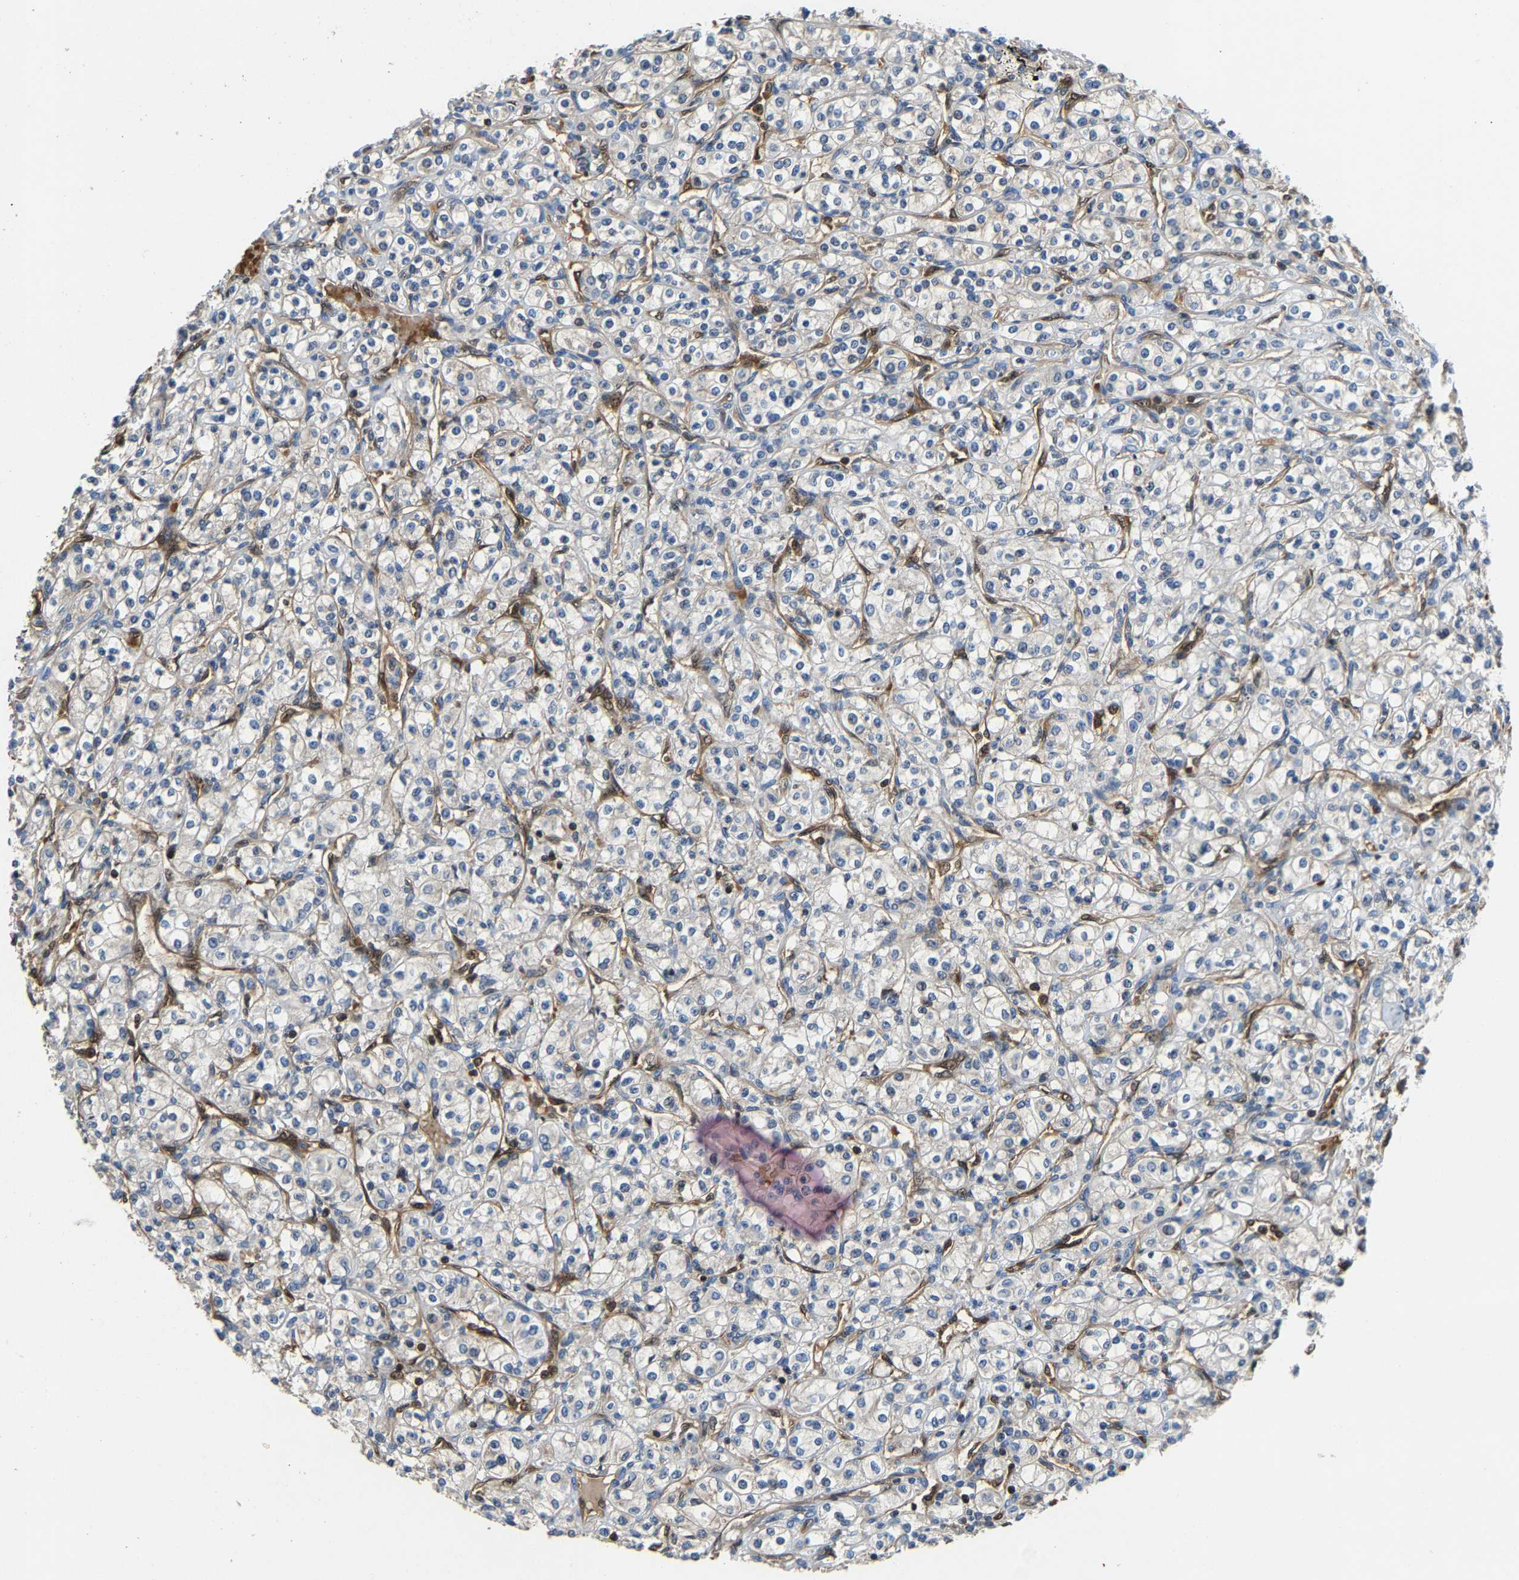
{"staining": {"intensity": "negative", "quantity": "none", "location": "none"}, "tissue": "renal cancer", "cell_type": "Tumor cells", "image_type": "cancer", "snomed": [{"axis": "morphology", "description": "Adenocarcinoma, NOS"}, {"axis": "topography", "description": "Kidney"}], "caption": "An immunohistochemistry (IHC) histopathology image of renal cancer (adenocarcinoma) is shown. There is no staining in tumor cells of renal cancer (adenocarcinoma).", "gene": "GIMAP7", "patient": {"sex": "male", "age": 77}}